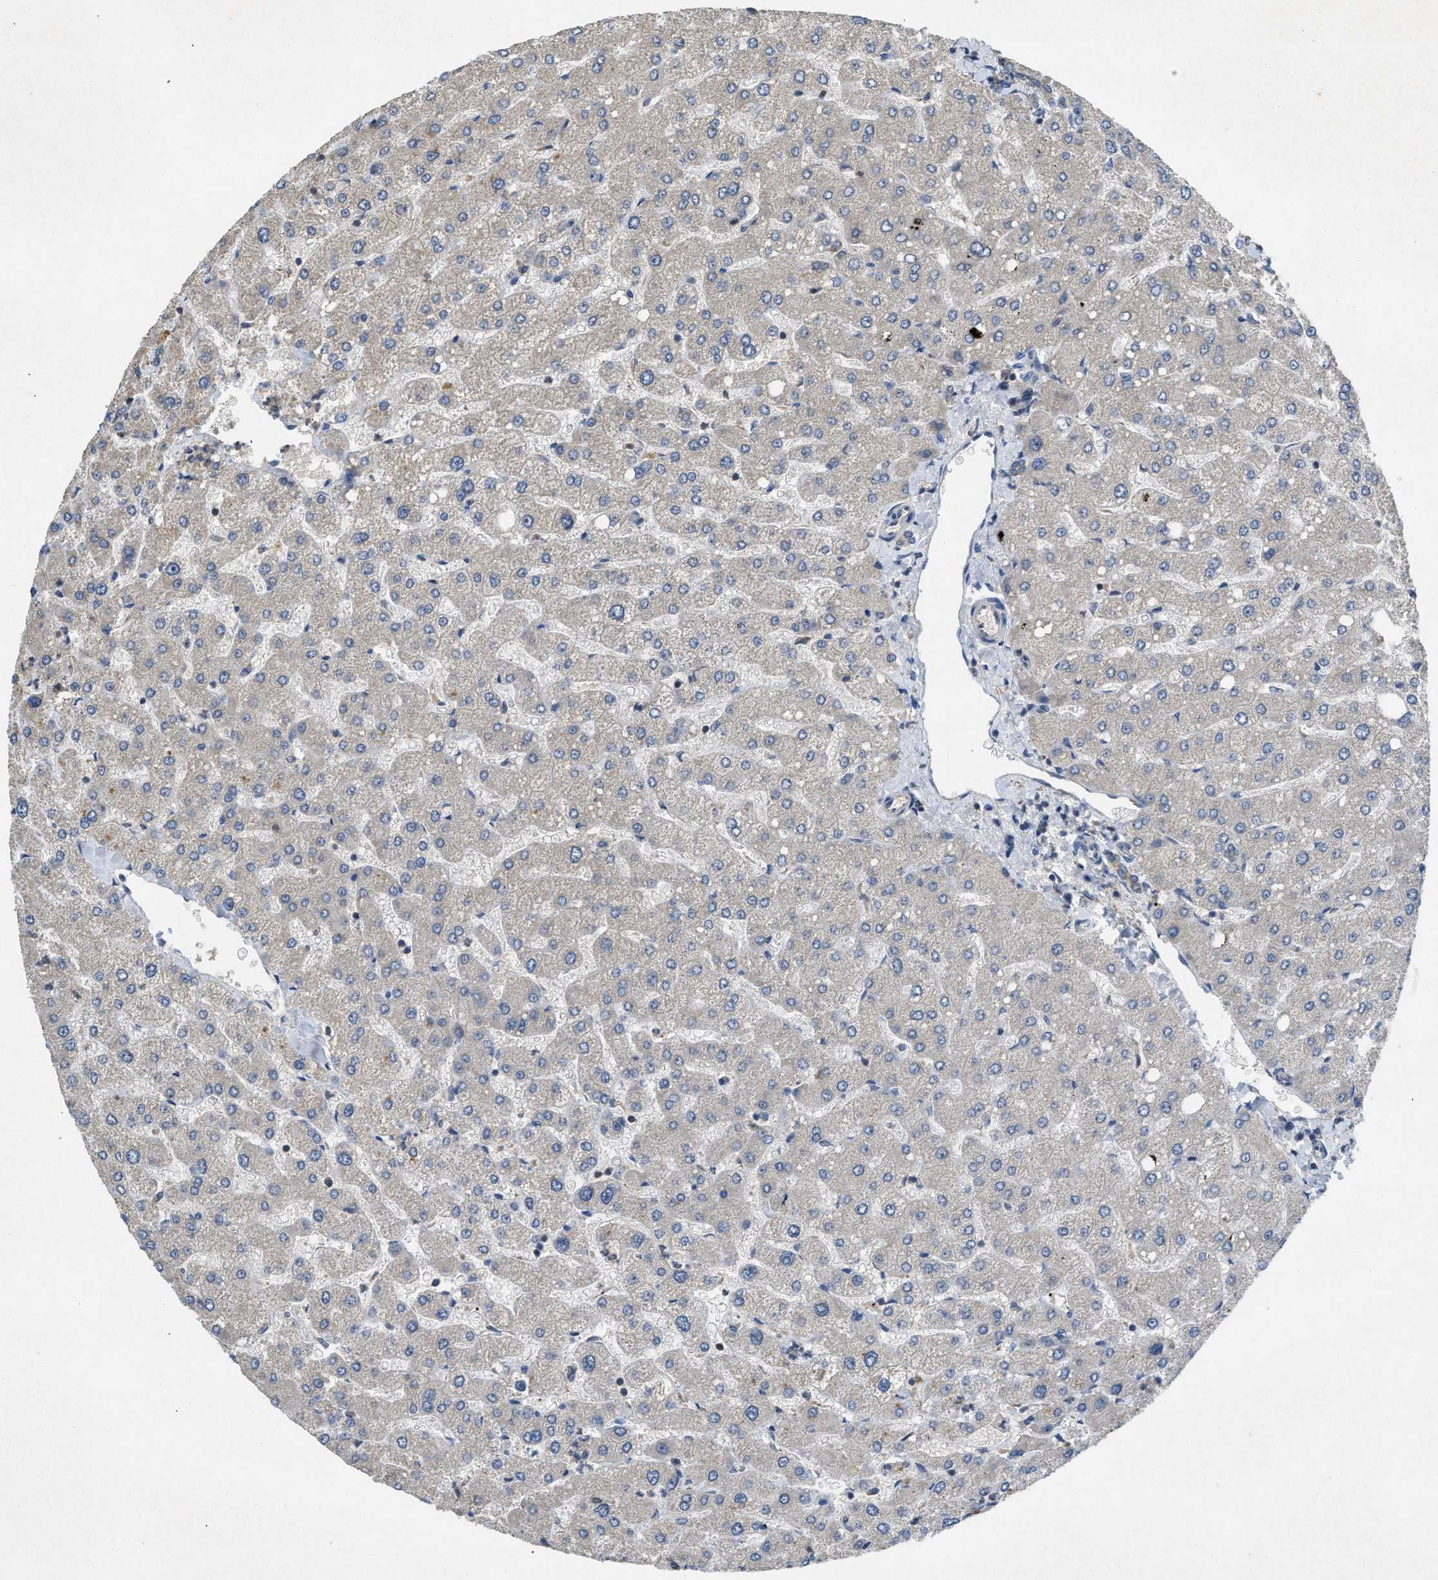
{"staining": {"intensity": "weak", "quantity": "<25%", "location": "cytoplasmic/membranous"}, "tissue": "liver", "cell_type": "Cholangiocytes", "image_type": "normal", "snomed": [{"axis": "morphology", "description": "Normal tissue, NOS"}, {"axis": "topography", "description": "Liver"}], "caption": "Benign liver was stained to show a protein in brown. There is no significant expression in cholangiocytes.", "gene": "PPP3CA", "patient": {"sex": "male", "age": 55}}